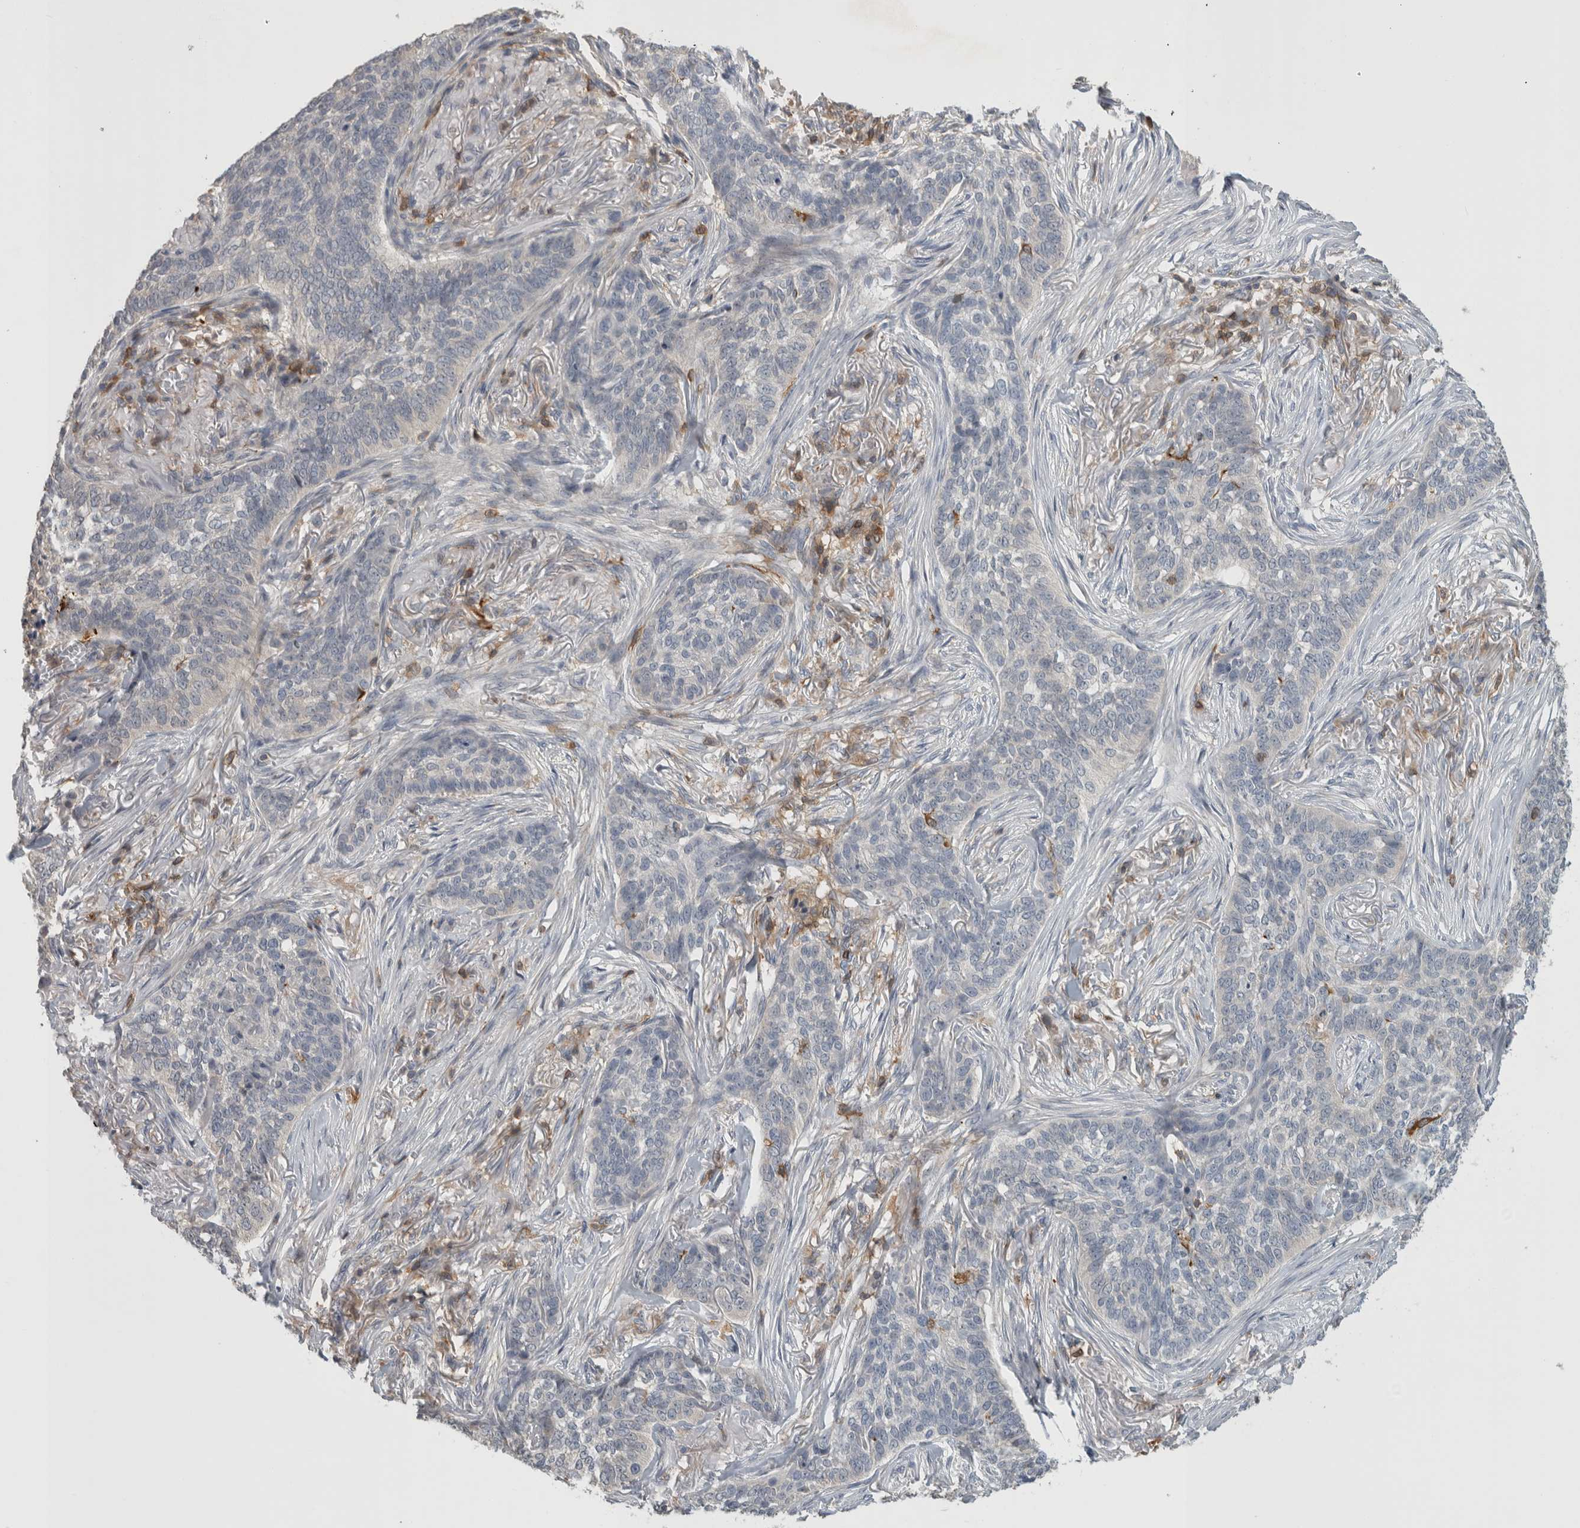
{"staining": {"intensity": "negative", "quantity": "none", "location": "none"}, "tissue": "skin cancer", "cell_type": "Tumor cells", "image_type": "cancer", "snomed": [{"axis": "morphology", "description": "Basal cell carcinoma"}, {"axis": "topography", "description": "Skin"}], "caption": "Human skin cancer stained for a protein using immunohistochemistry (IHC) exhibits no expression in tumor cells.", "gene": "GFRA2", "patient": {"sex": "male", "age": 85}}